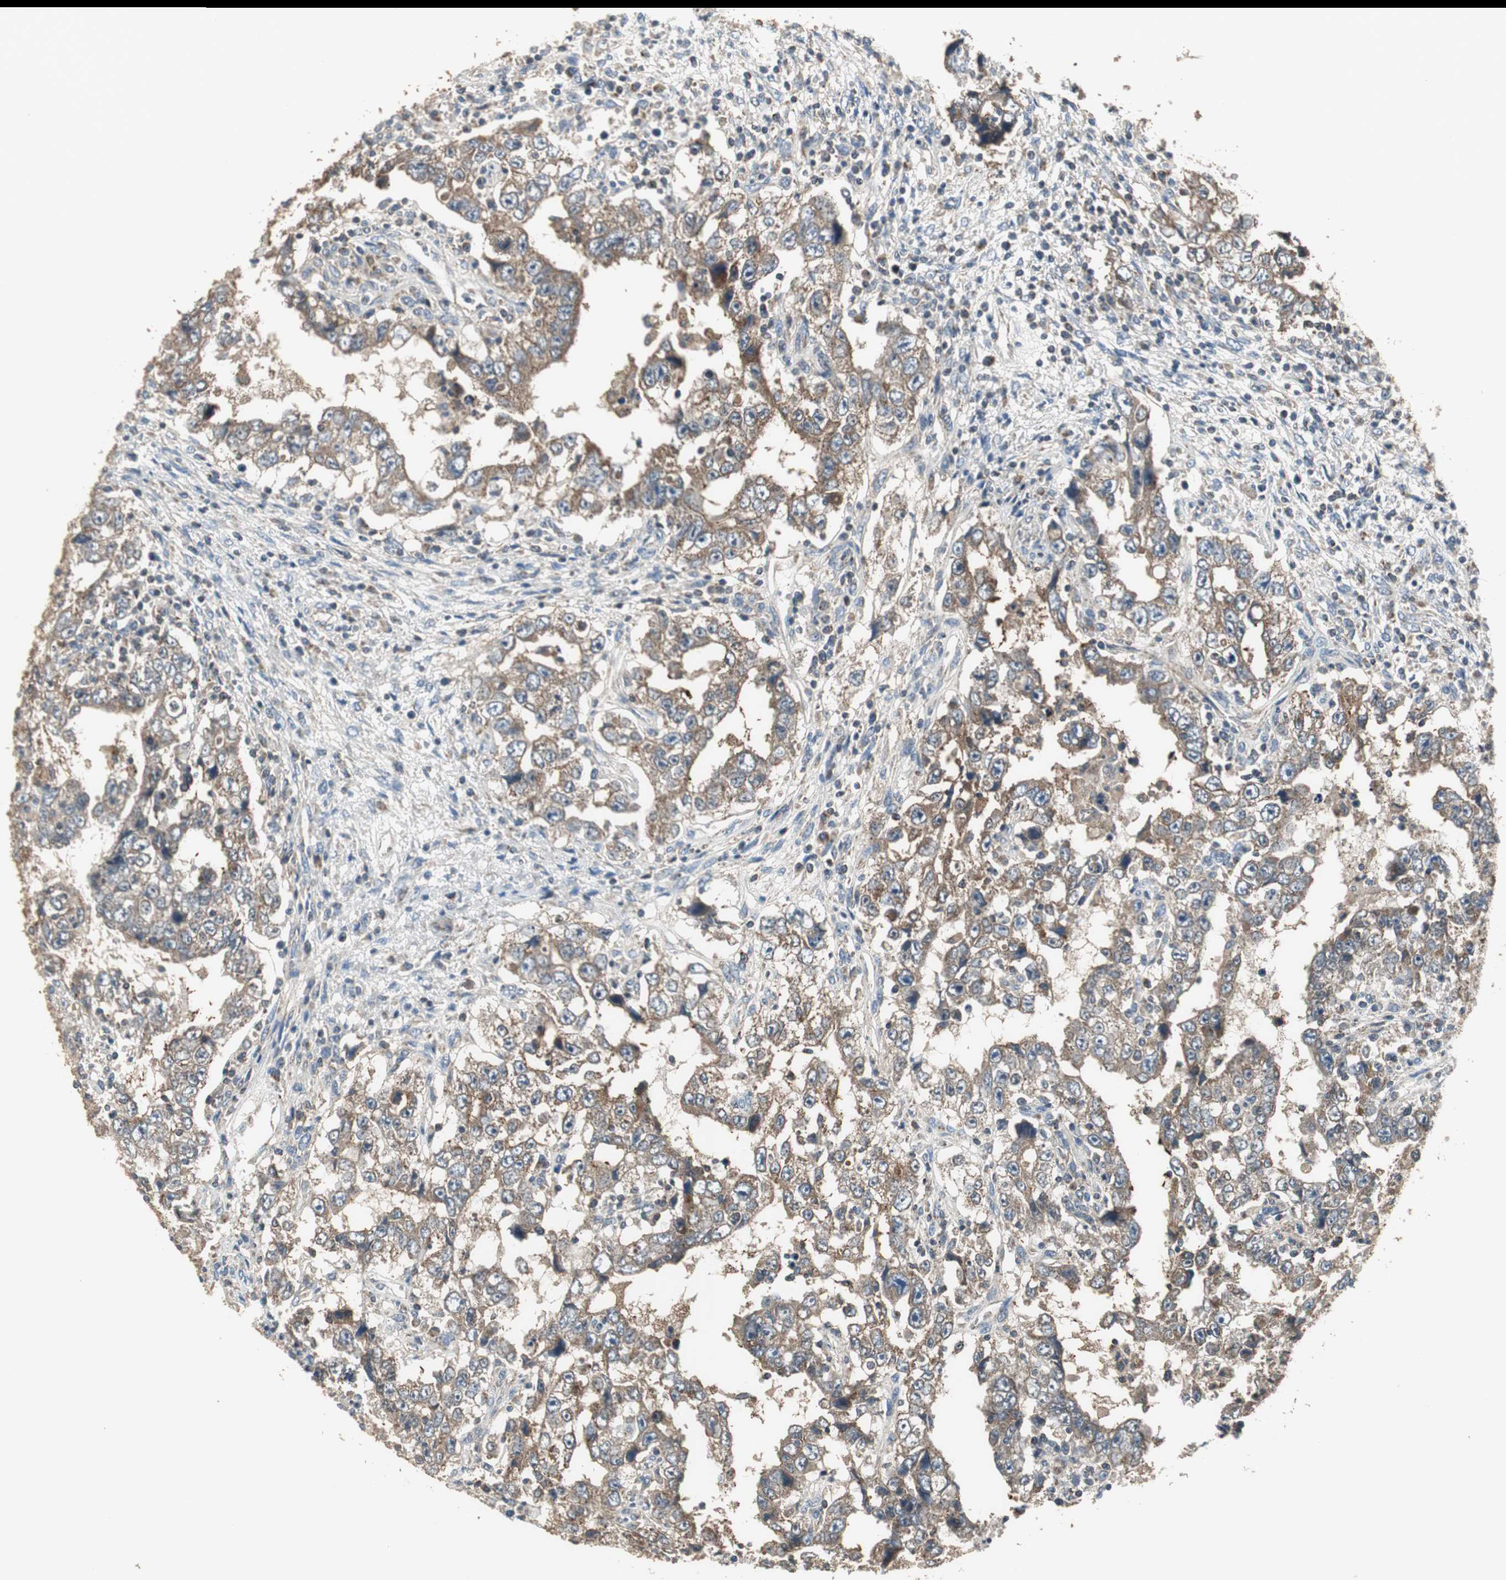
{"staining": {"intensity": "moderate", "quantity": ">75%", "location": "cytoplasmic/membranous"}, "tissue": "testis cancer", "cell_type": "Tumor cells", "image_type": "cancer", "snomed": [{"axis": "morphology", "description": "Carcinoma, Embryonal, NOS"}, {"axis": "topography", "description": "Testis"}], "caption": "Testis cancer (embryonal carcinoma) stained with DAB IHC exhibits medium levels of moderate cytoplasmic/membranous positivity in approximately >75% of tumor cells. Ihc stains the protein of interest in brown and the nuclei are stained blue.", "gene": "MSTO1", "patient": {"sex": "male", "age": 26}}